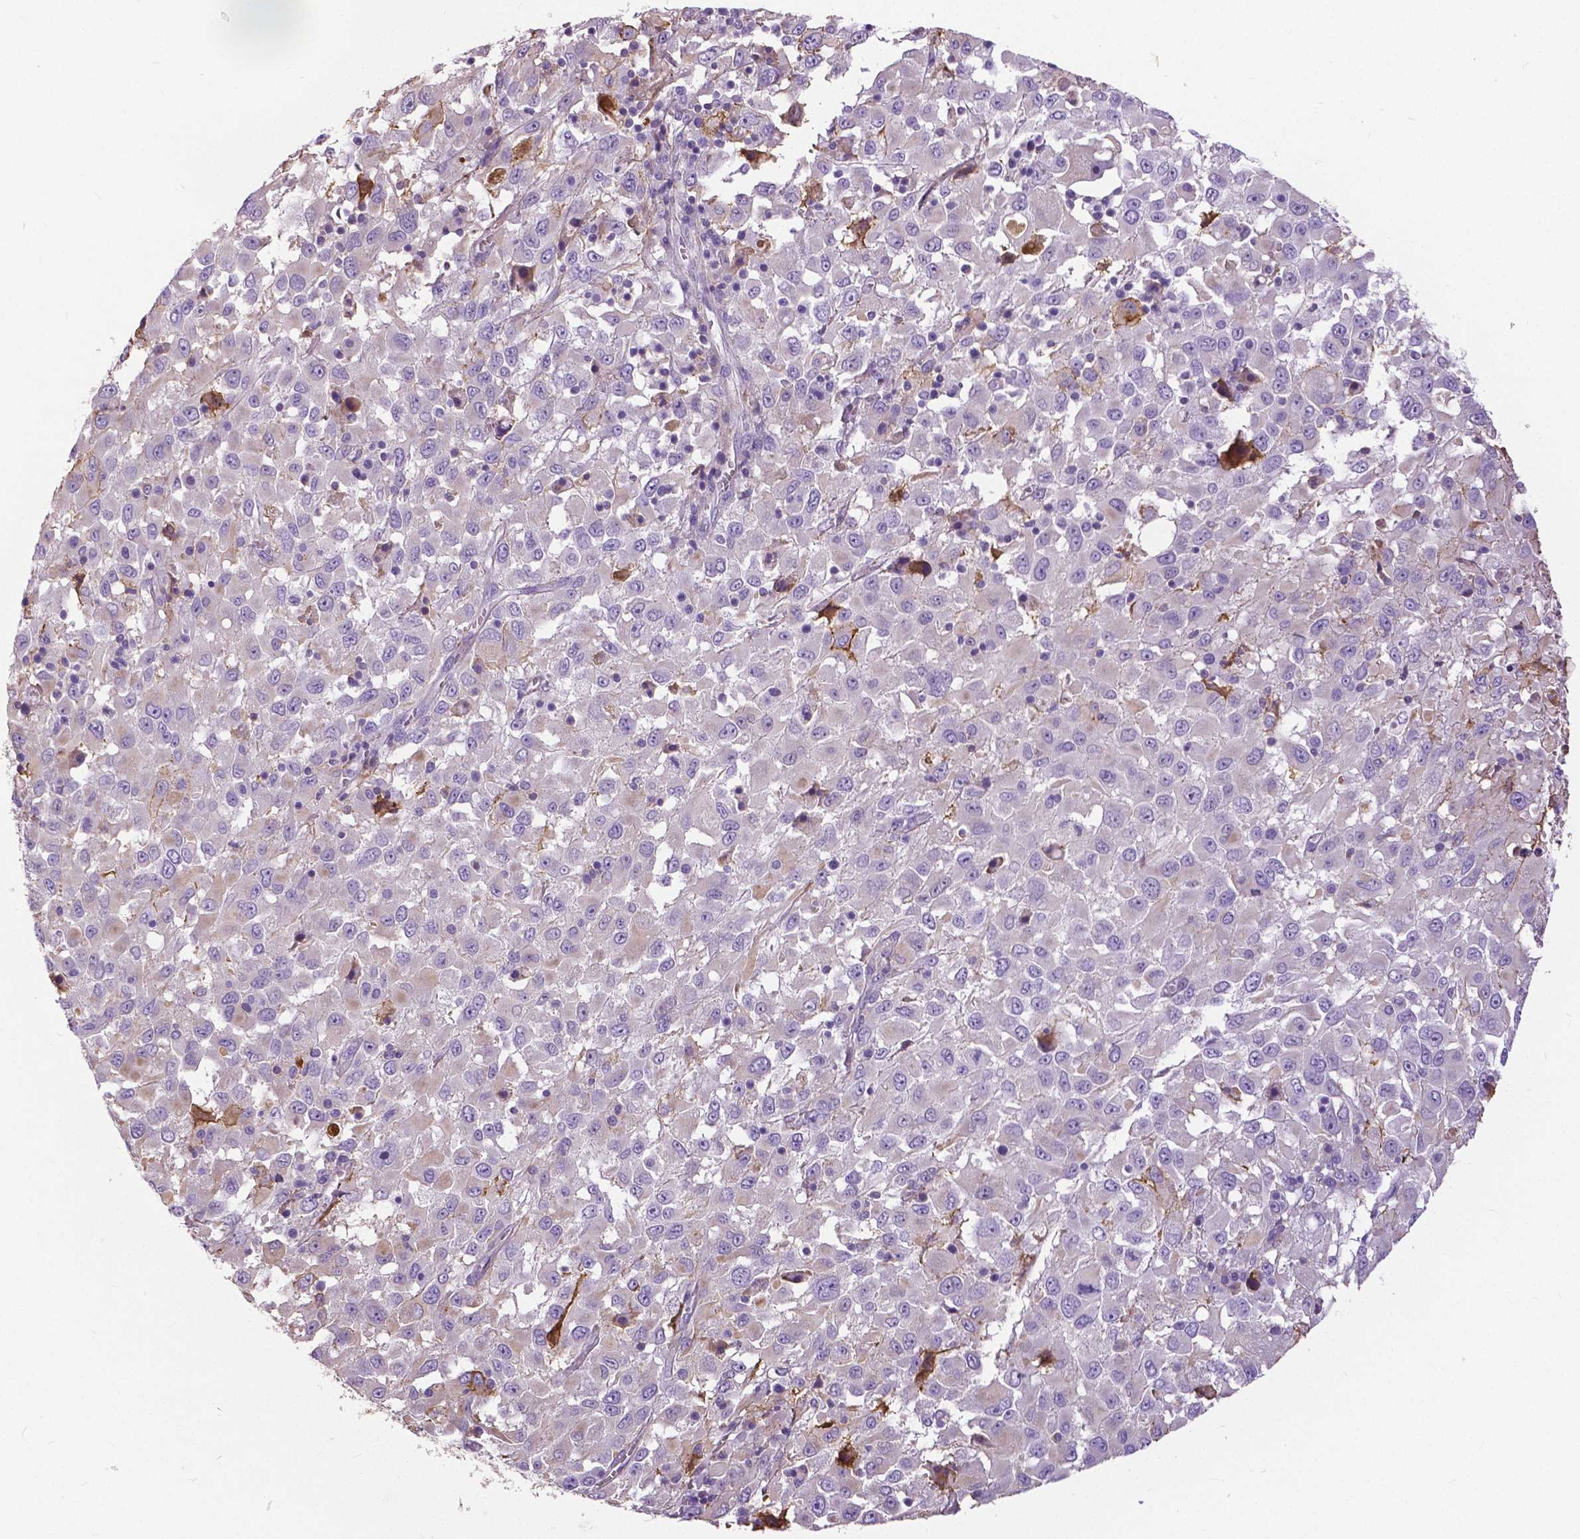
{"staining": {"intensity": "negative", "quantity": "none", "location": "none"}, "tissue": "melanoma", "cell_type": "Tumor cells", "image_type": "cancer", "snomed": [{"axis": "morphology", "description": "Malignant melanoma, Metastatic site"}, {"axis": "topography", "description": "Soft tissue"}], "caption": "Immunohistochemistry micrograph of neoplastic tissue: human malignant melanoma (metastatic site) stained with DAB (3,3'-diaminobenzidine) displays no significant protein expression in tumor cells.", "gene": "ANXA13", "patient": {"sex": "male", "age": 50}}